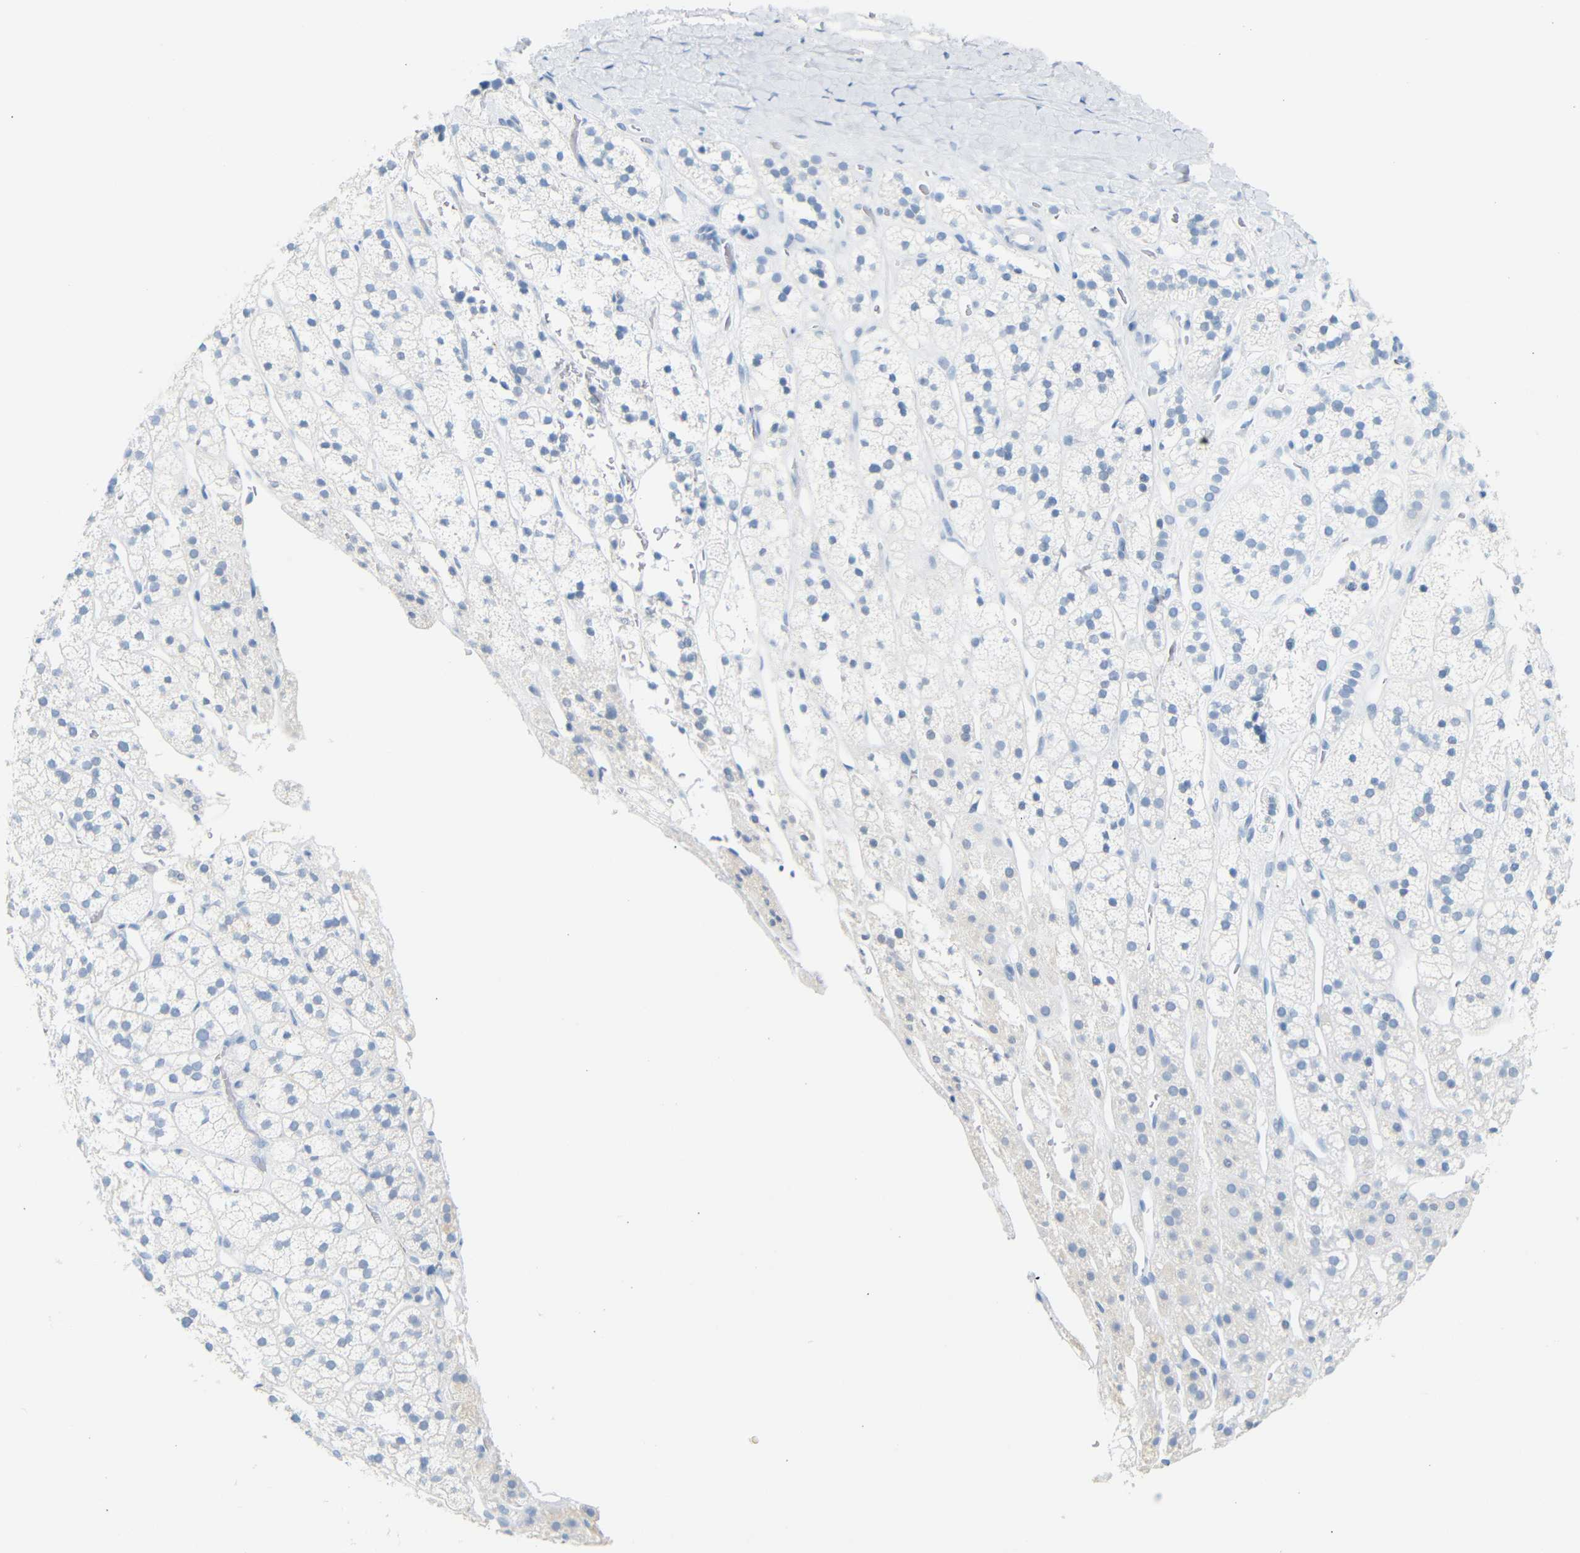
{"staining": {"intensity": "negative", "quantity": "none", "location": "none"}, "tissue": "adrenal gland", "cell_type": "Glandular cells", "image_type": "normal", "snomed": [{"axis": "morphology", "description": "Normal tissue, NOS"}, {"axis": "topography", "description": "Adrenal gland"}], "caption": "A high-resolution photomicrograph shows immunohistochemistry staining of unremarkable adrenal gland, which reveals no significant staining in glandular cells. (DAB immunohistochemistry visualized using brightfield microscopy, high magnification).", "gene": "DYNAP", "patient": {"sex": "male", "age": 56}}